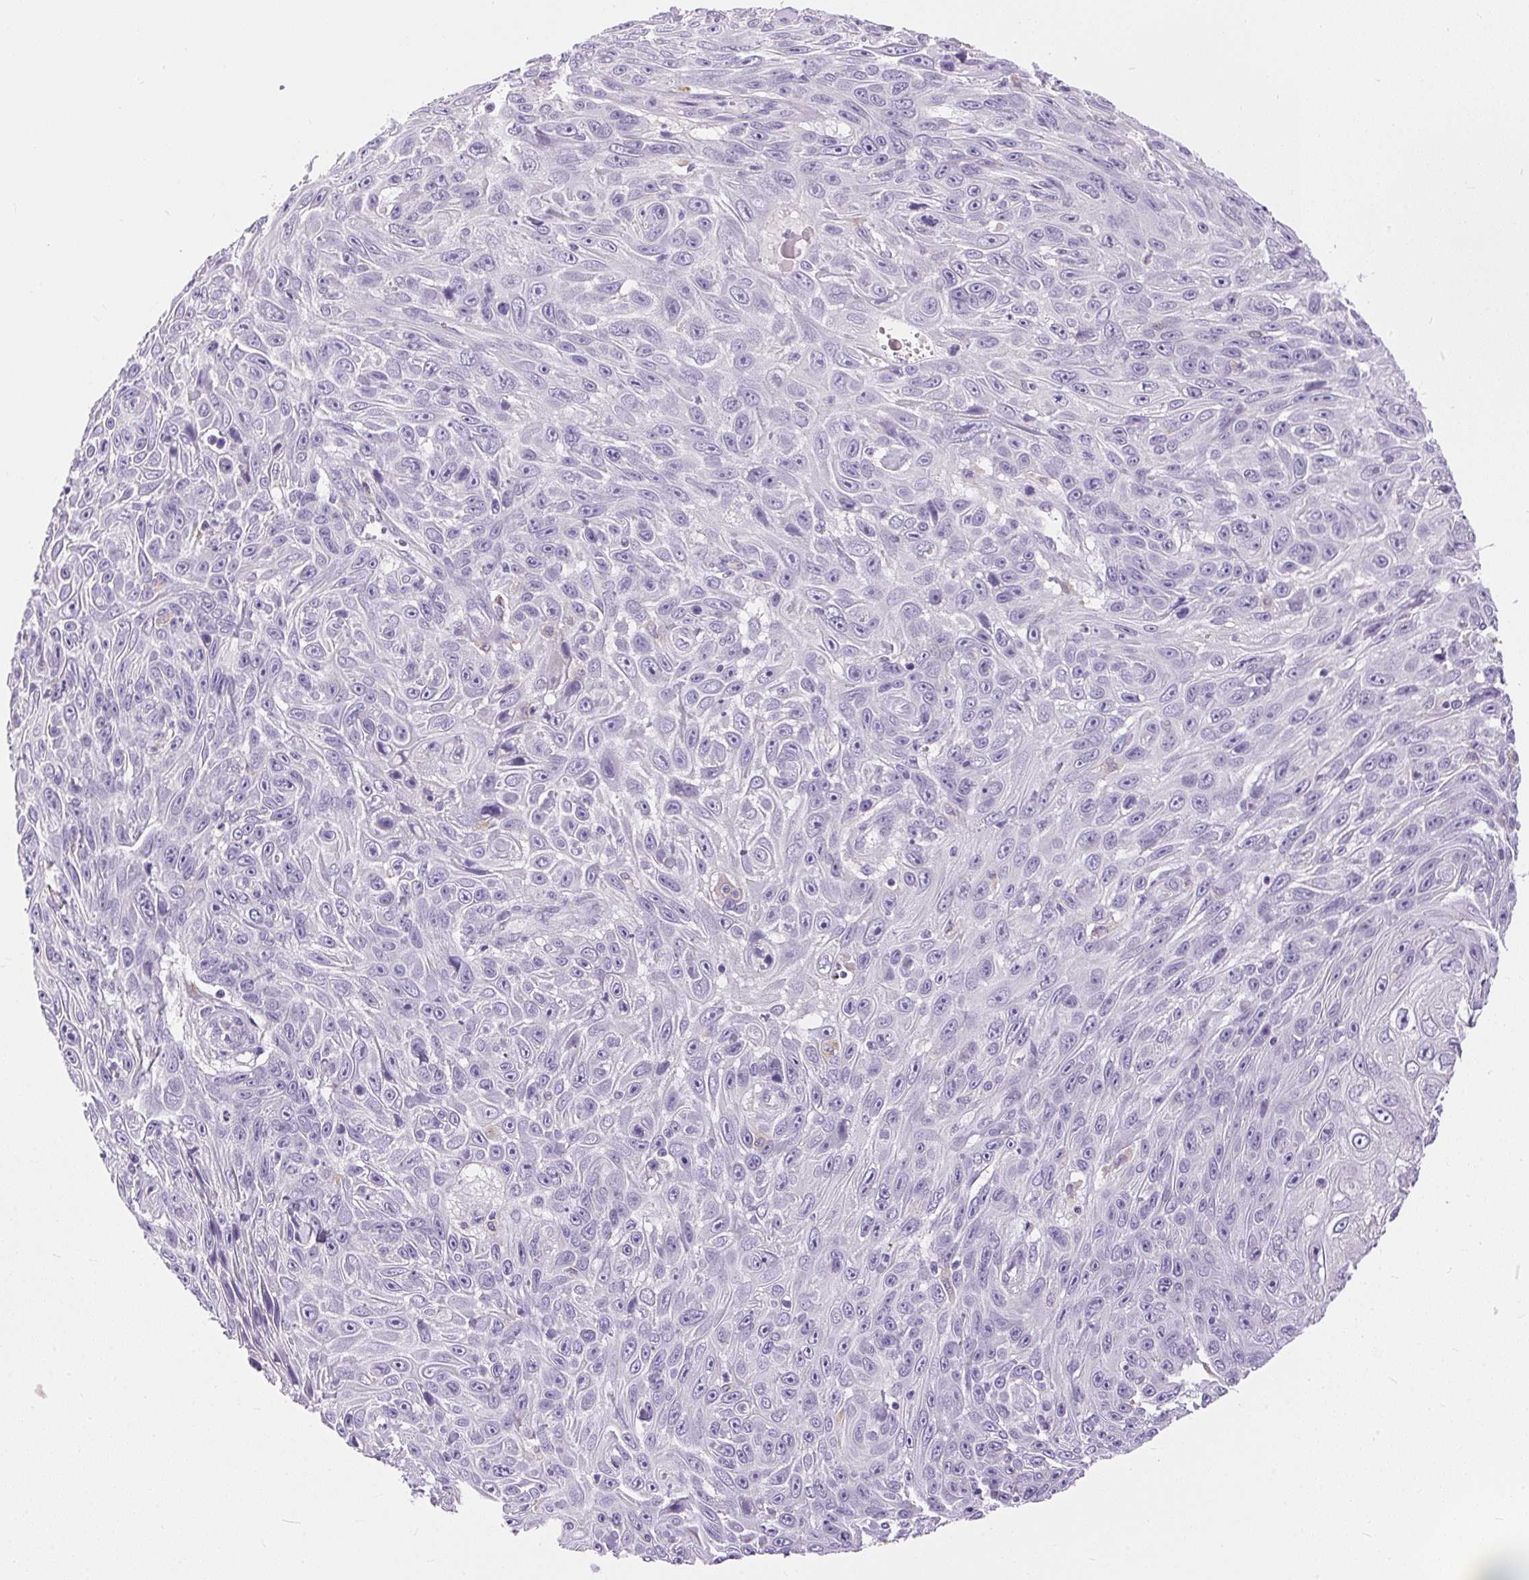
{"staining": {"intensity": "negative", "quantity": "none", "location": "none"}, "tissue": "skin cancer", "cell_type": "Tumor cells", "image_type": "cancer", "snomed": [{"axis": "morphology", "description": "Squamous cell carcinoma, NOS"}, {"axis": "topography", "description": "Skin"}], "caption": "Immunohistochemistry (IHC) photomicrograph of neoplastic tissue: skin cancer stained with DAB reveals no significant protein positivity in tumor cells.", "gene": "PNLIPRP3", "patient": {"sex": "male", "age": 82}}